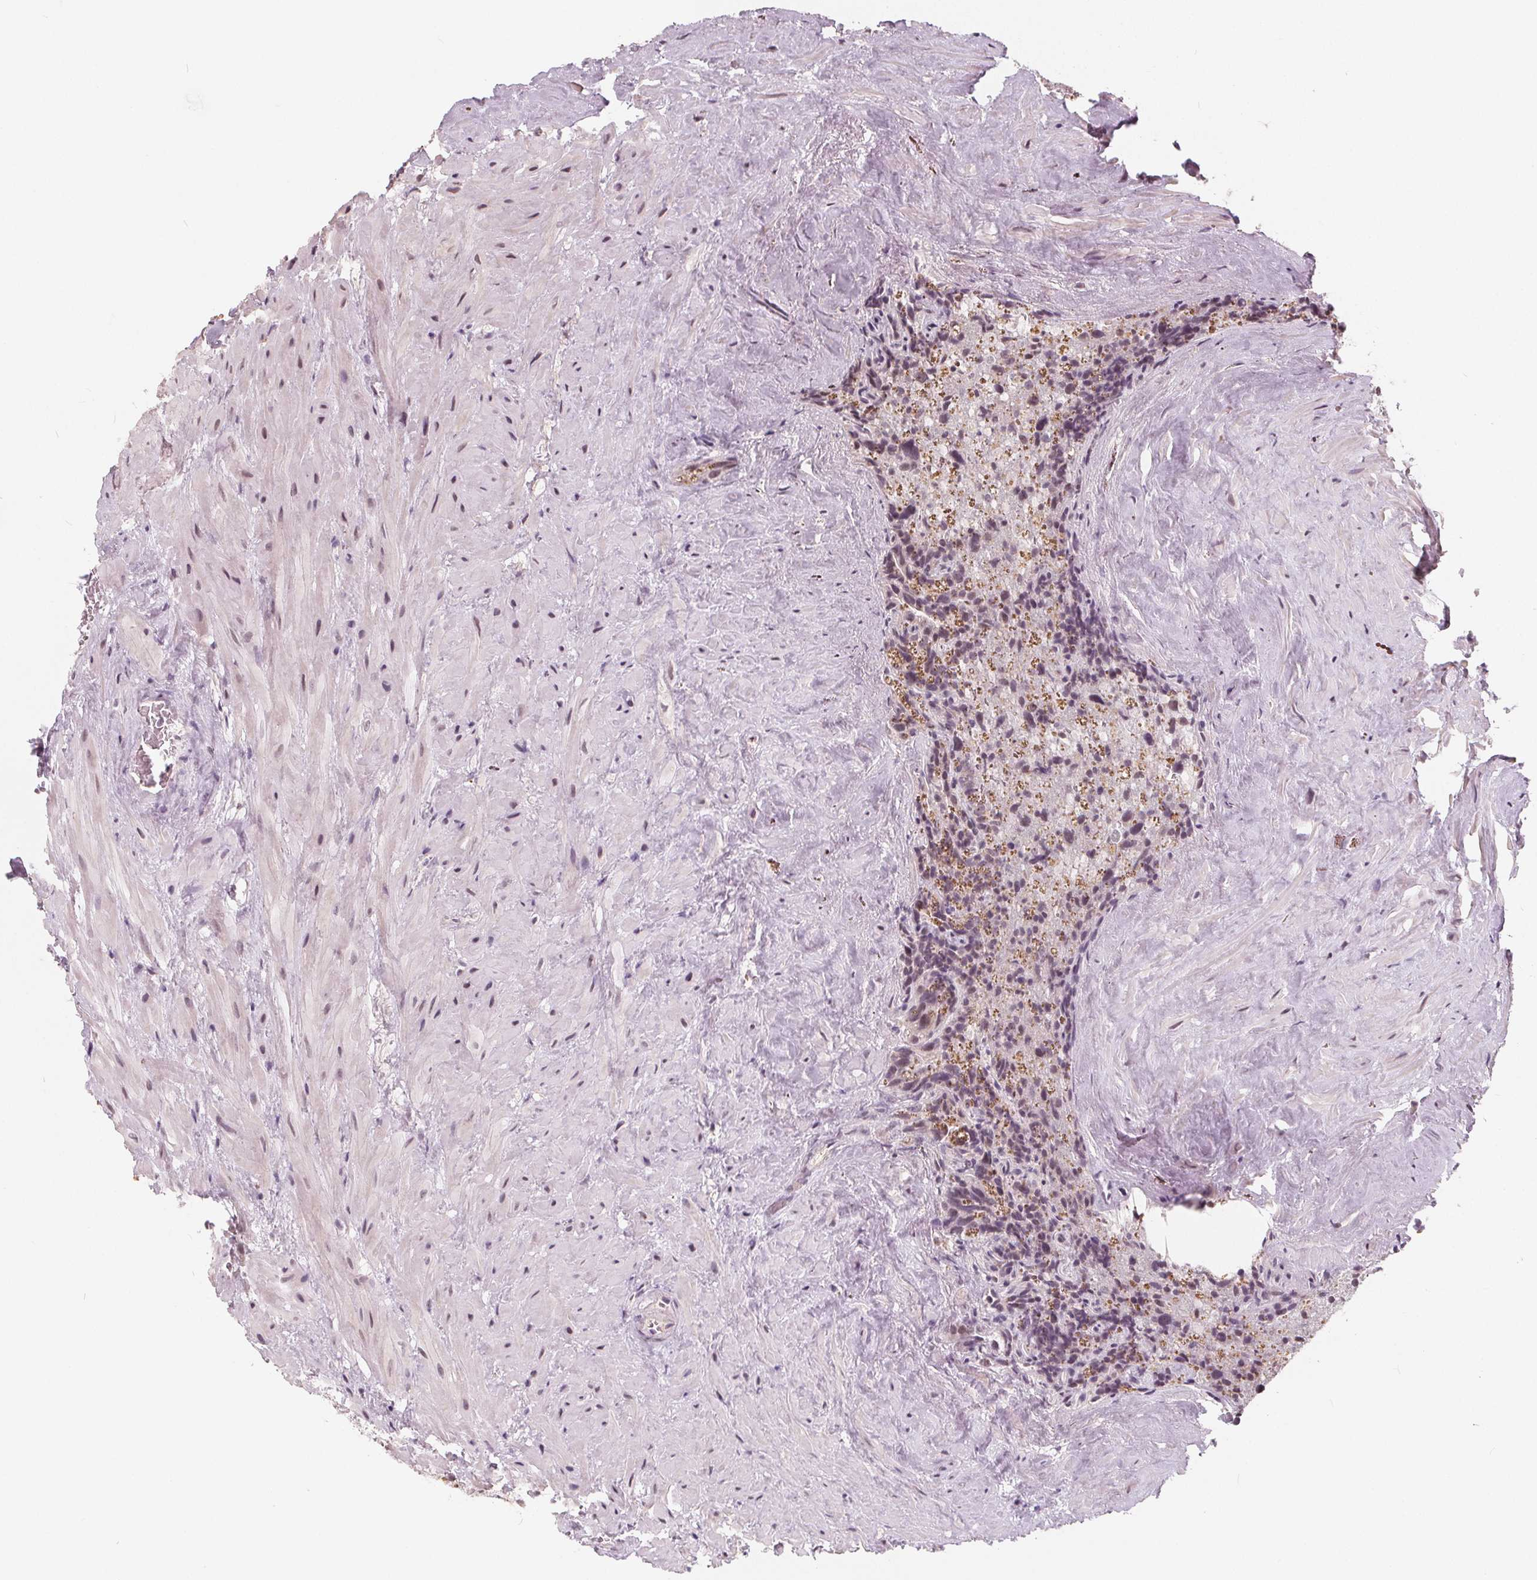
{"staining": {"intensity": "moderate", "quantity": "25%-75%", "location": "cytoplasmic/membranous,nuclear"}, "tissue": "seminal vesicle", "cell_type": "Glandular cells", "image_type": "normal", "snomed": [{"axis": "morphology", "description": "Normal tissue, NOS"}, {"axis": "topography", "description": "Prostate"}, {"axis": "topography", "description": "Seminal veicle"}], "caption": "Moderate cytoplasmic/membranous,nuclear expression for a protein is present in approximately 25%-75% of glandular cells of benign seminal vesicle using immunohistochemistry.", "gene": "NUP210L", "patient": {"sex": "male", "age": 71}}